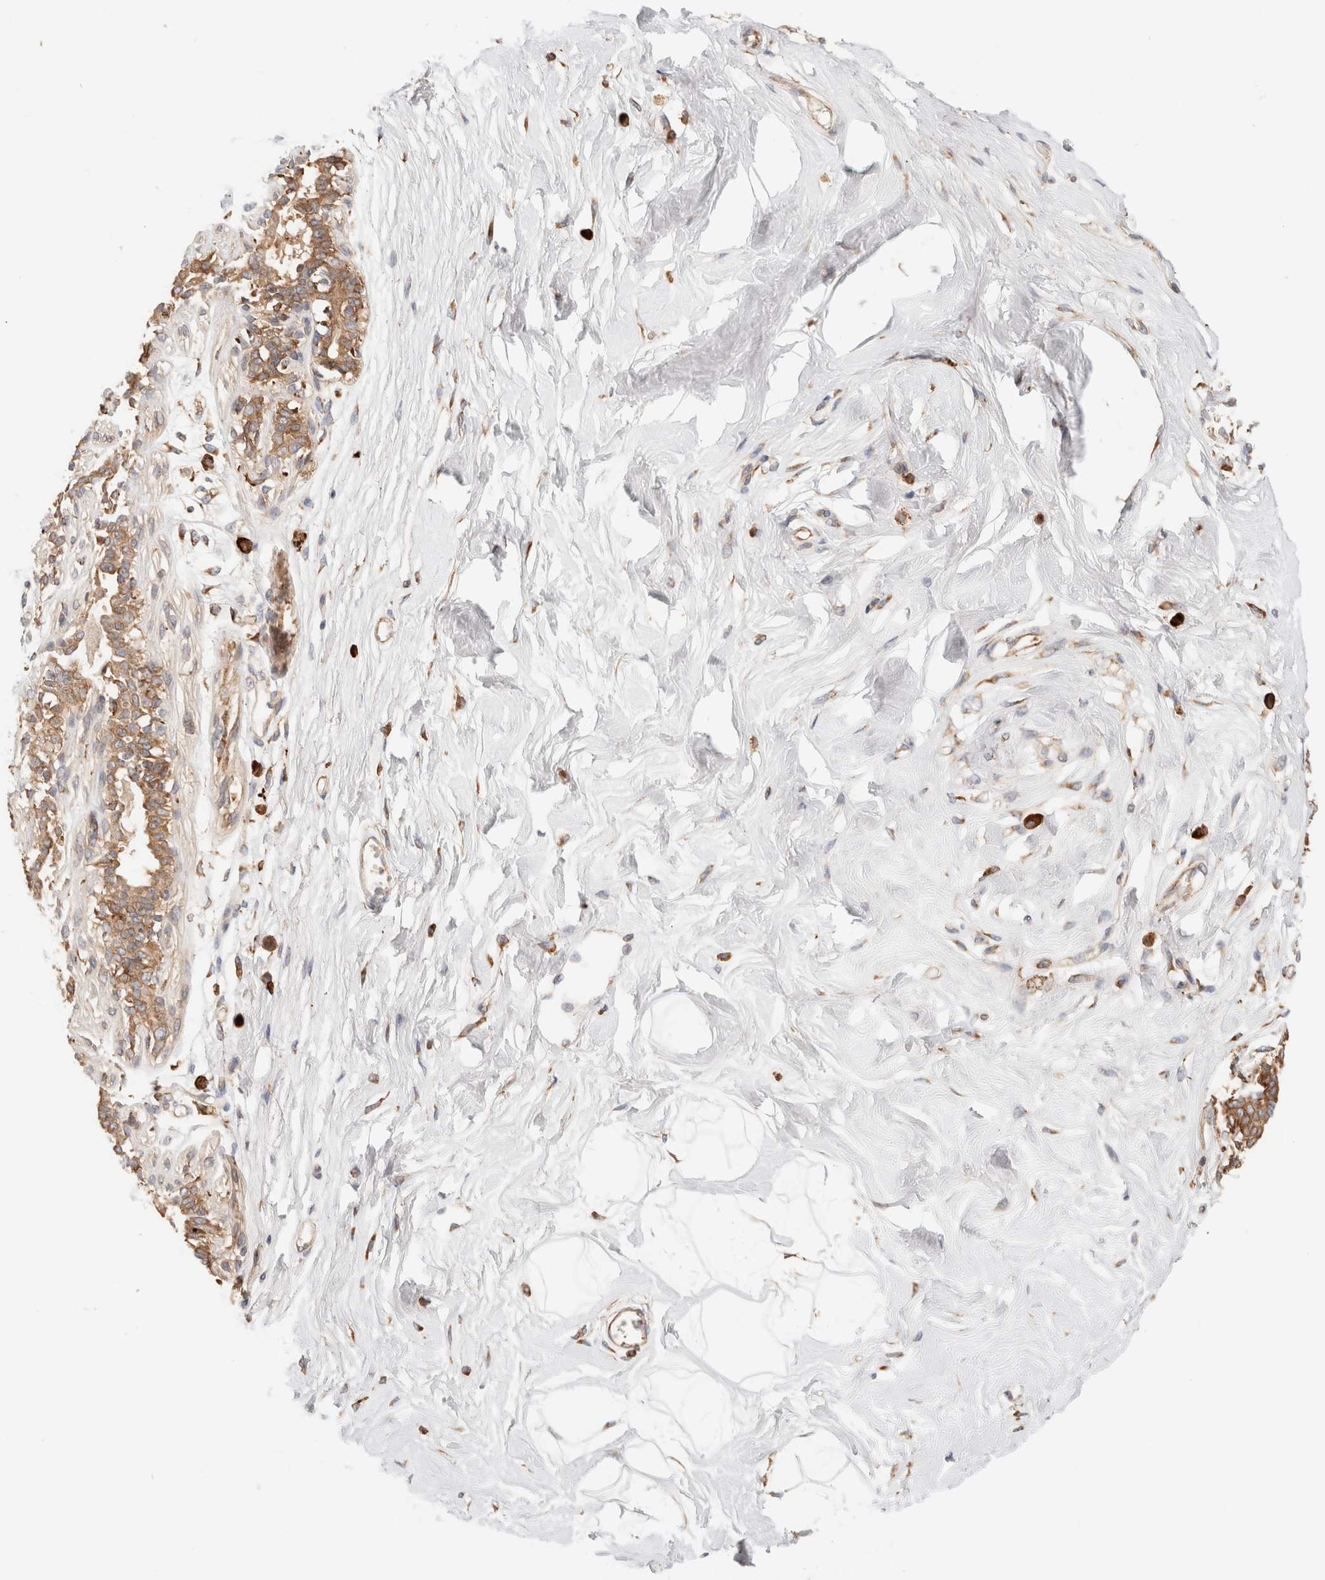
{"staining": {"intensity": "negative", "quantity": "none", "location": "none"}, "tissue": "breast", "cell_type": "Adipocytes", "image_type": "normal", "snomed": [{"axis": "morphology", "description": "Normal tissue, NOS"}, {"axis": "topography", "description": "Breast"}], "caption": "Adipocytes are negative for protein expression in benign human breast. (IHC, brightfield microscopy, high magnification).", "gene": "FER", "patient": {"sex": "female", "age": 45}}